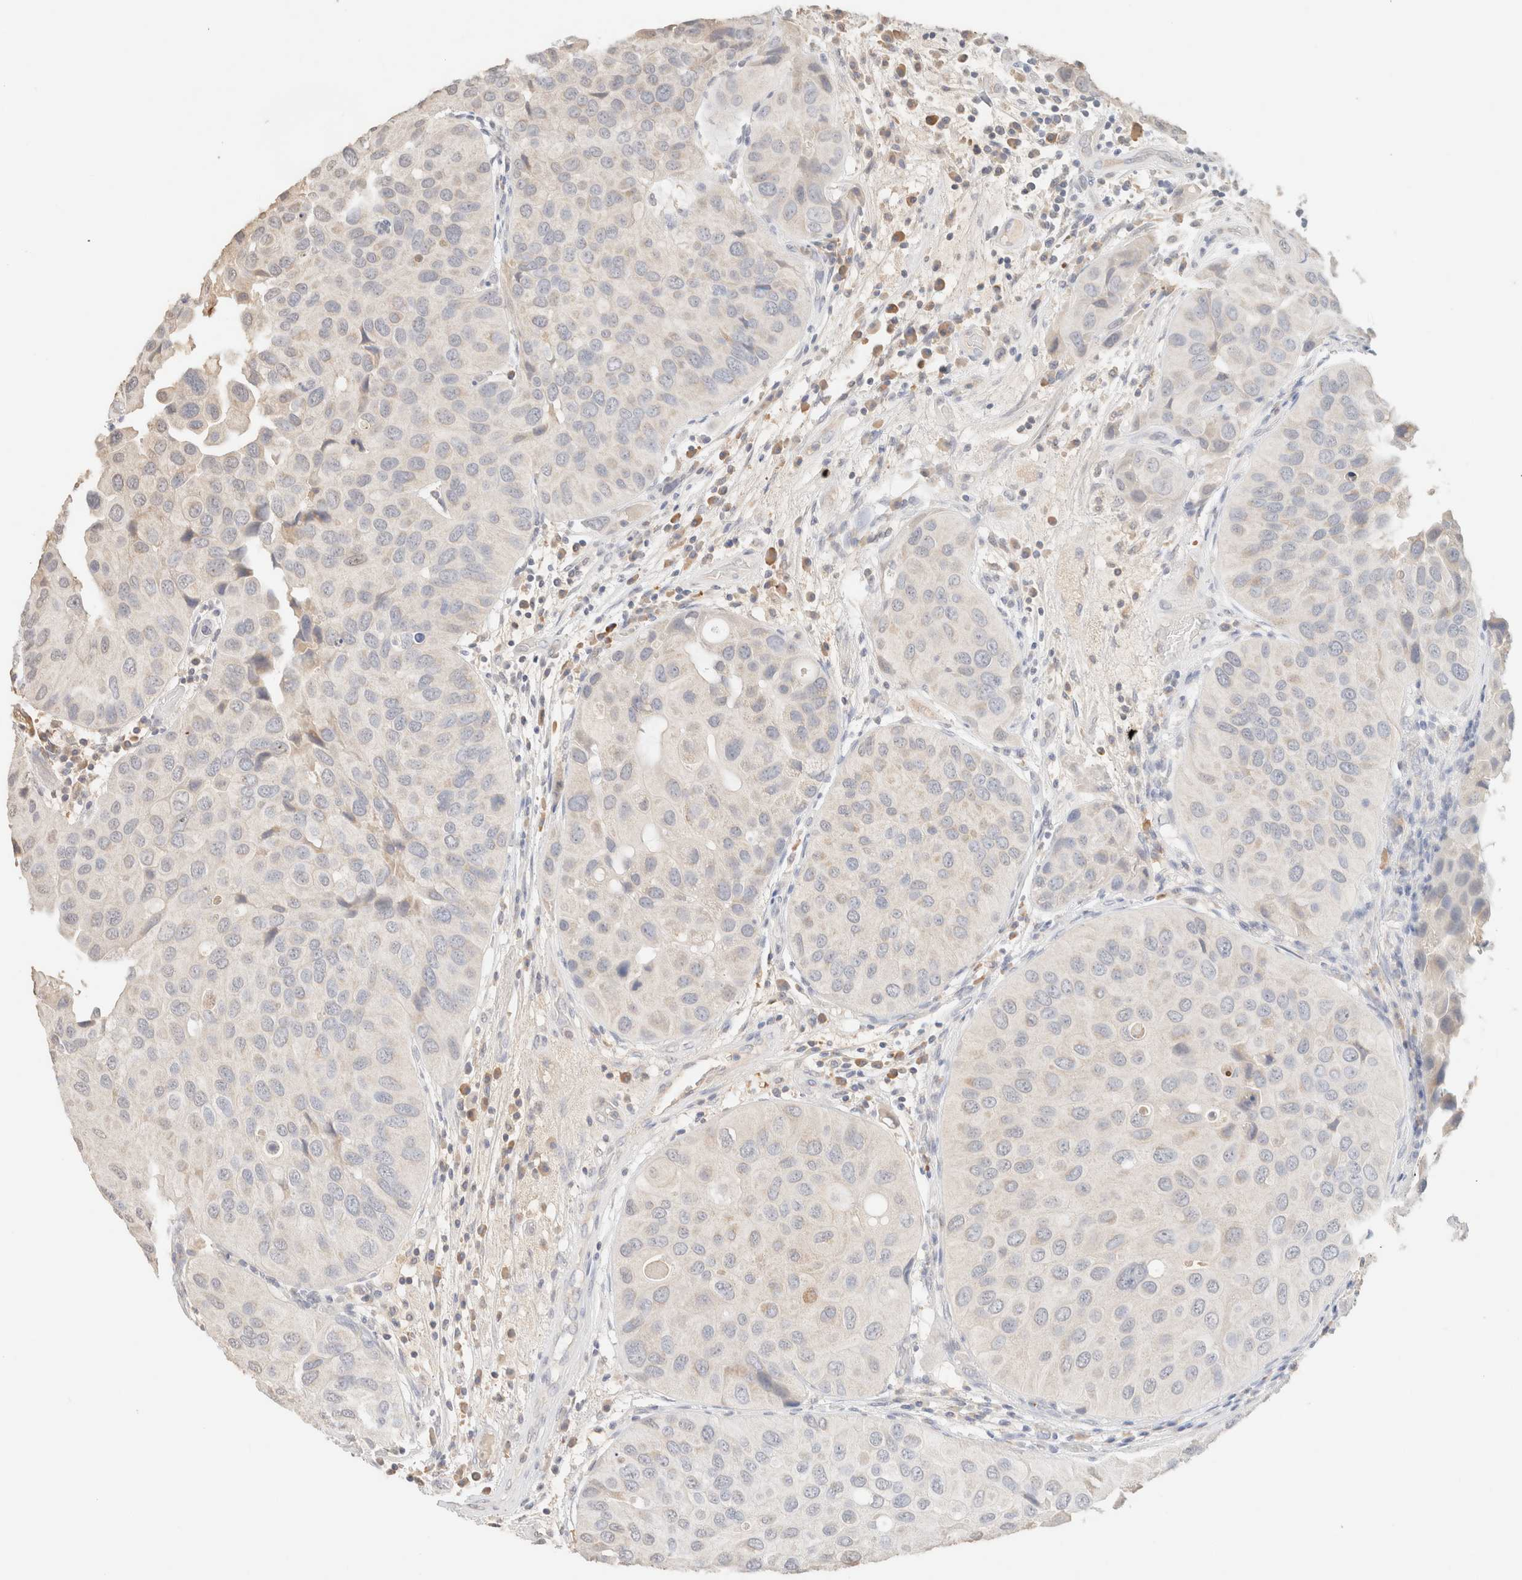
{"staining": {"intensity": "negative", "quantity": "none", "location": "none"}, "tissue": "urothelial cancer", "cell_type": "Tumor cells", "image_type": "cancer", "snomed": [{"axis": "morphology", "description": "Urothelial carcinoma, High grade"}, {"axis": "topography", "description": "Urinary bladder"}], "caption": "Urothelial cancer was stained to show a protein in brown. There is no significant staining in tumor cells. (DAB (3,3'-diaminobenzidine) immunohistochemistry visualized using brightfield microscopy, high magnification).", "gene": "CPA1", "patient": {"sex": "female", "age": 64}}